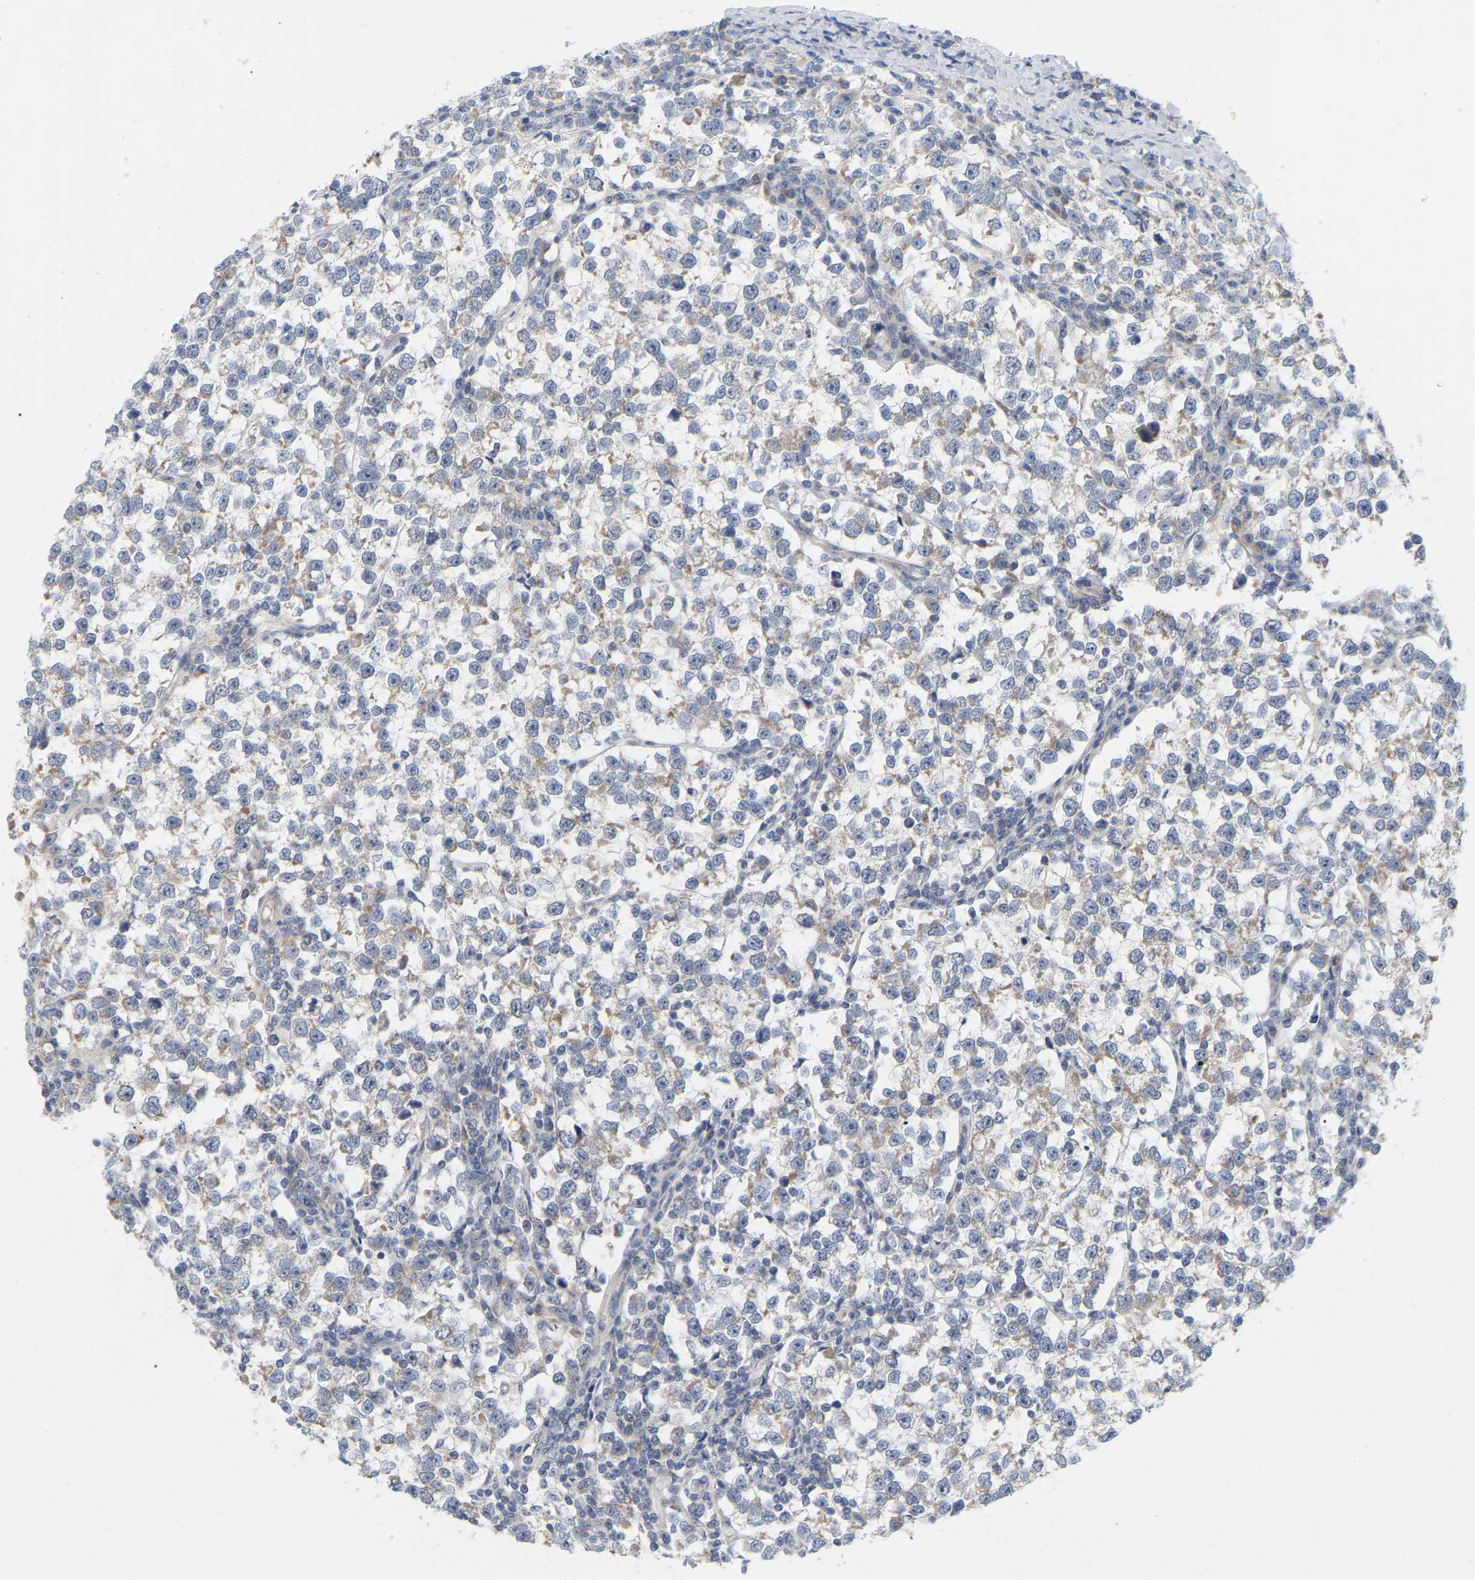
{"staining": {"intensity": "moderate", "quantity": "25%-75%", "location": "cytoplasmic/membranous"}, "tissue": "testis cancer", "cell_type": "Tumor cells", "image_type": "cancer", "snomed": [{"axis": "morphology", "description": "Normal tissue, NOS"}, {"axis": "morphology", "description": "Seminoma, NOS"}, {"axis": "topography", "description": "Testis"}], "caption": "The histopathology image shows a brown stain indicating the presence of a protein in the cytoplasmic/membranous of tumor cells in testis cancer. The staining is performed using DAB brown chromogen to label protein expression. The nuclei are counter-stained blue using hematoxylin.", "gene": "MINDY4", "patient": {"sex": "male", "age": 43}}